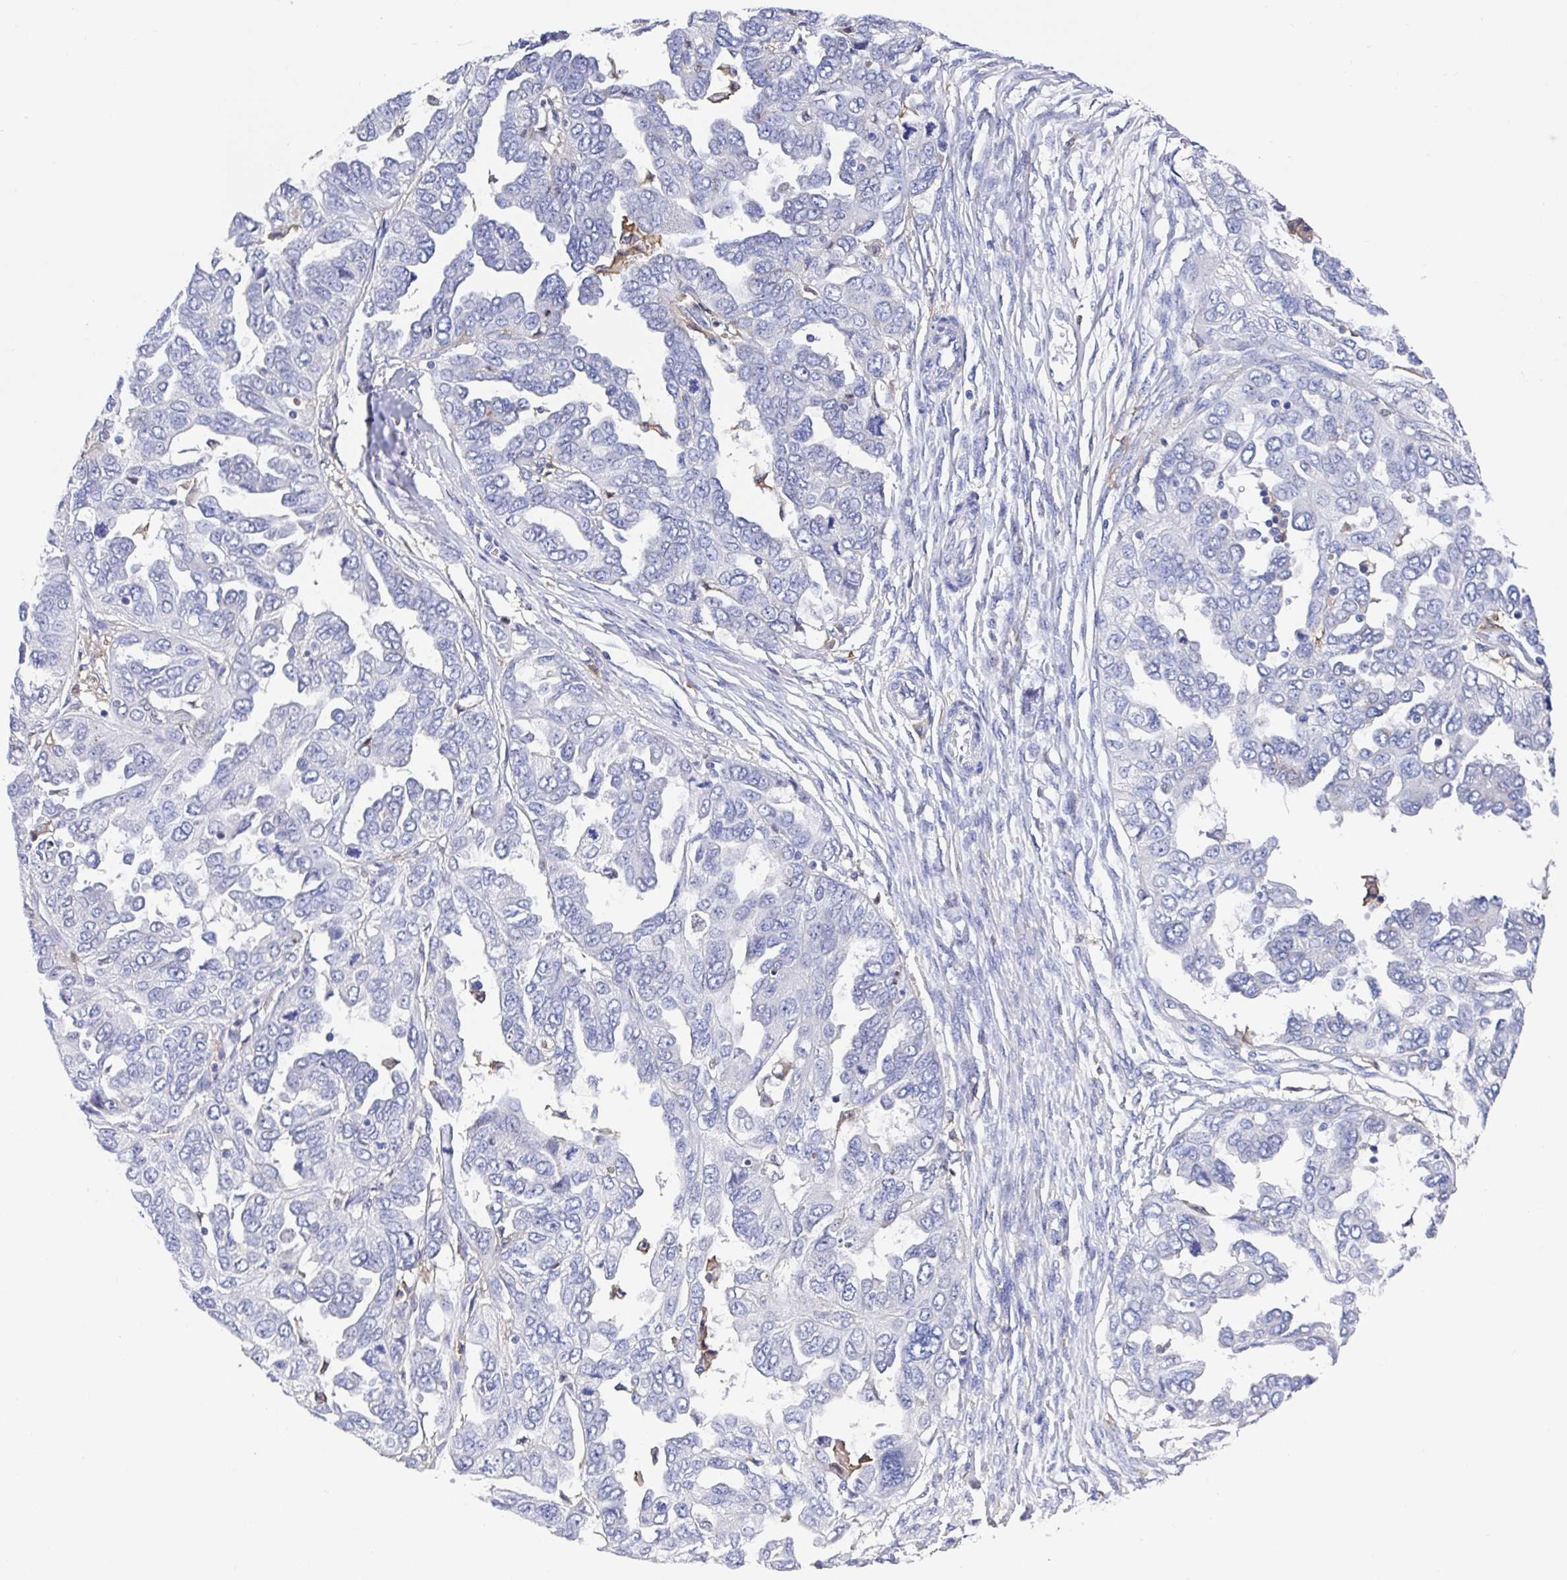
{"staining": {"intensity": "negative", "quantity": "none", "location": "none"}, "tissue": "ovarian cancer", "cell_type": "Tumor cells", "image_type": "cancer", "snomed": [{"axis": "morphology", "description": "Cystadenocarcinoma, serous, NOS"}, {"axis": "topography", "description": "Ovary"}], "caption": "Protein analysis of ovarian serous cystadenocarcinoma reveals no significant positivity in tumor cells.", "gene": "FCGR3A", "patient": {"sex": "female", "age": 53}}